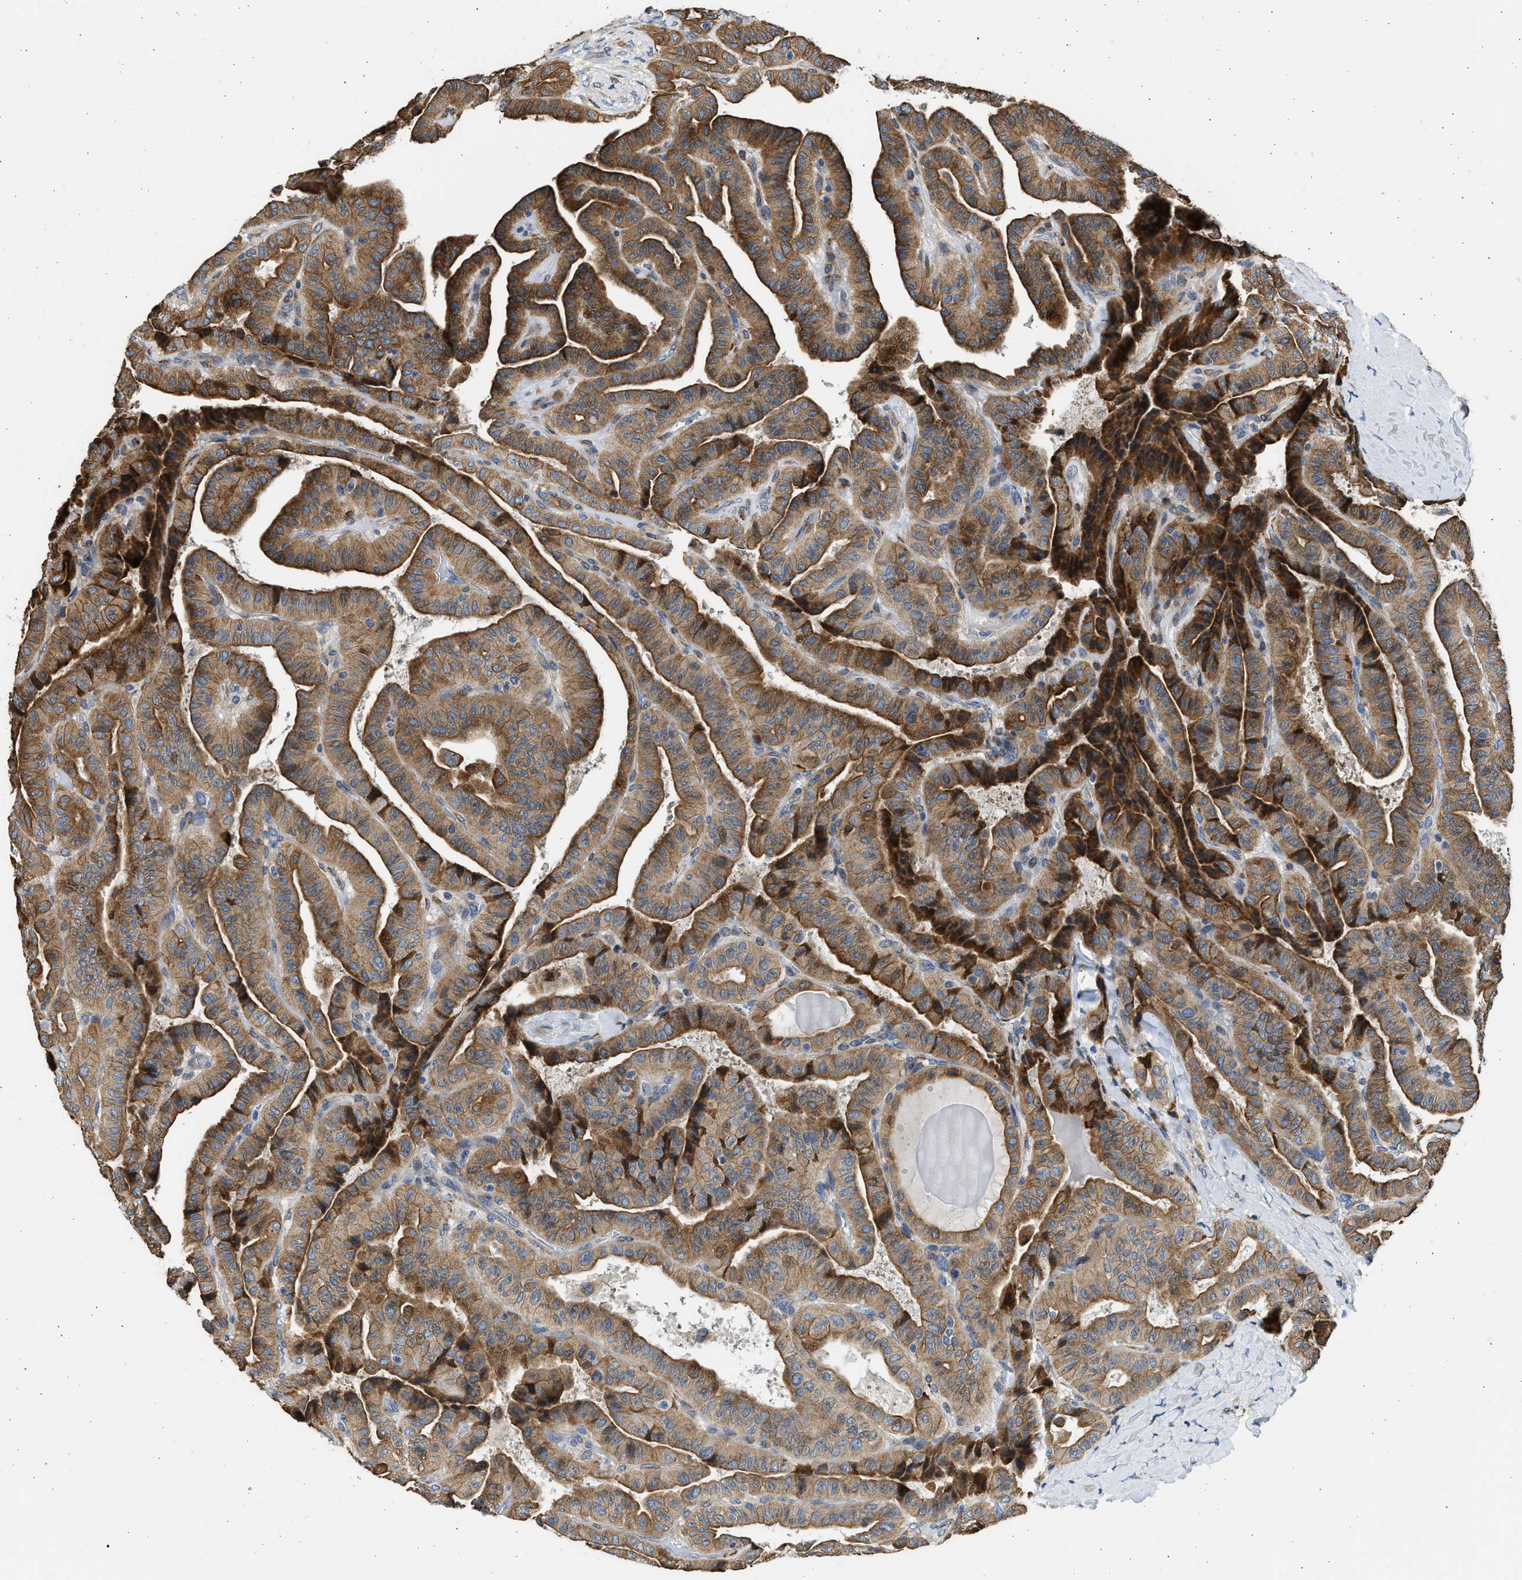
{"staining": {"intensity": "moderate", "quantity": ">75%", "location": "cytoplasmic/membranous"}, "tissue": "thyroid cancer", "cell_type": "Tumor cells", "image_type": "cancer", "snomed": [{"axis": "morphology", "description": "Papillary adenocarcinoma, NOS"}, {"axis": "topography", "description": "Thyroid gland"}], "caption": "DAB (3,3'-diaminobenzidine) immunohistochemical staining of thyroid cancer exhibits moderate cytoplasmic/membranous protein expression in about >75% of tumor cells.", "gene": "PLD2", "patient": {"sex": "male", "age": 77}}